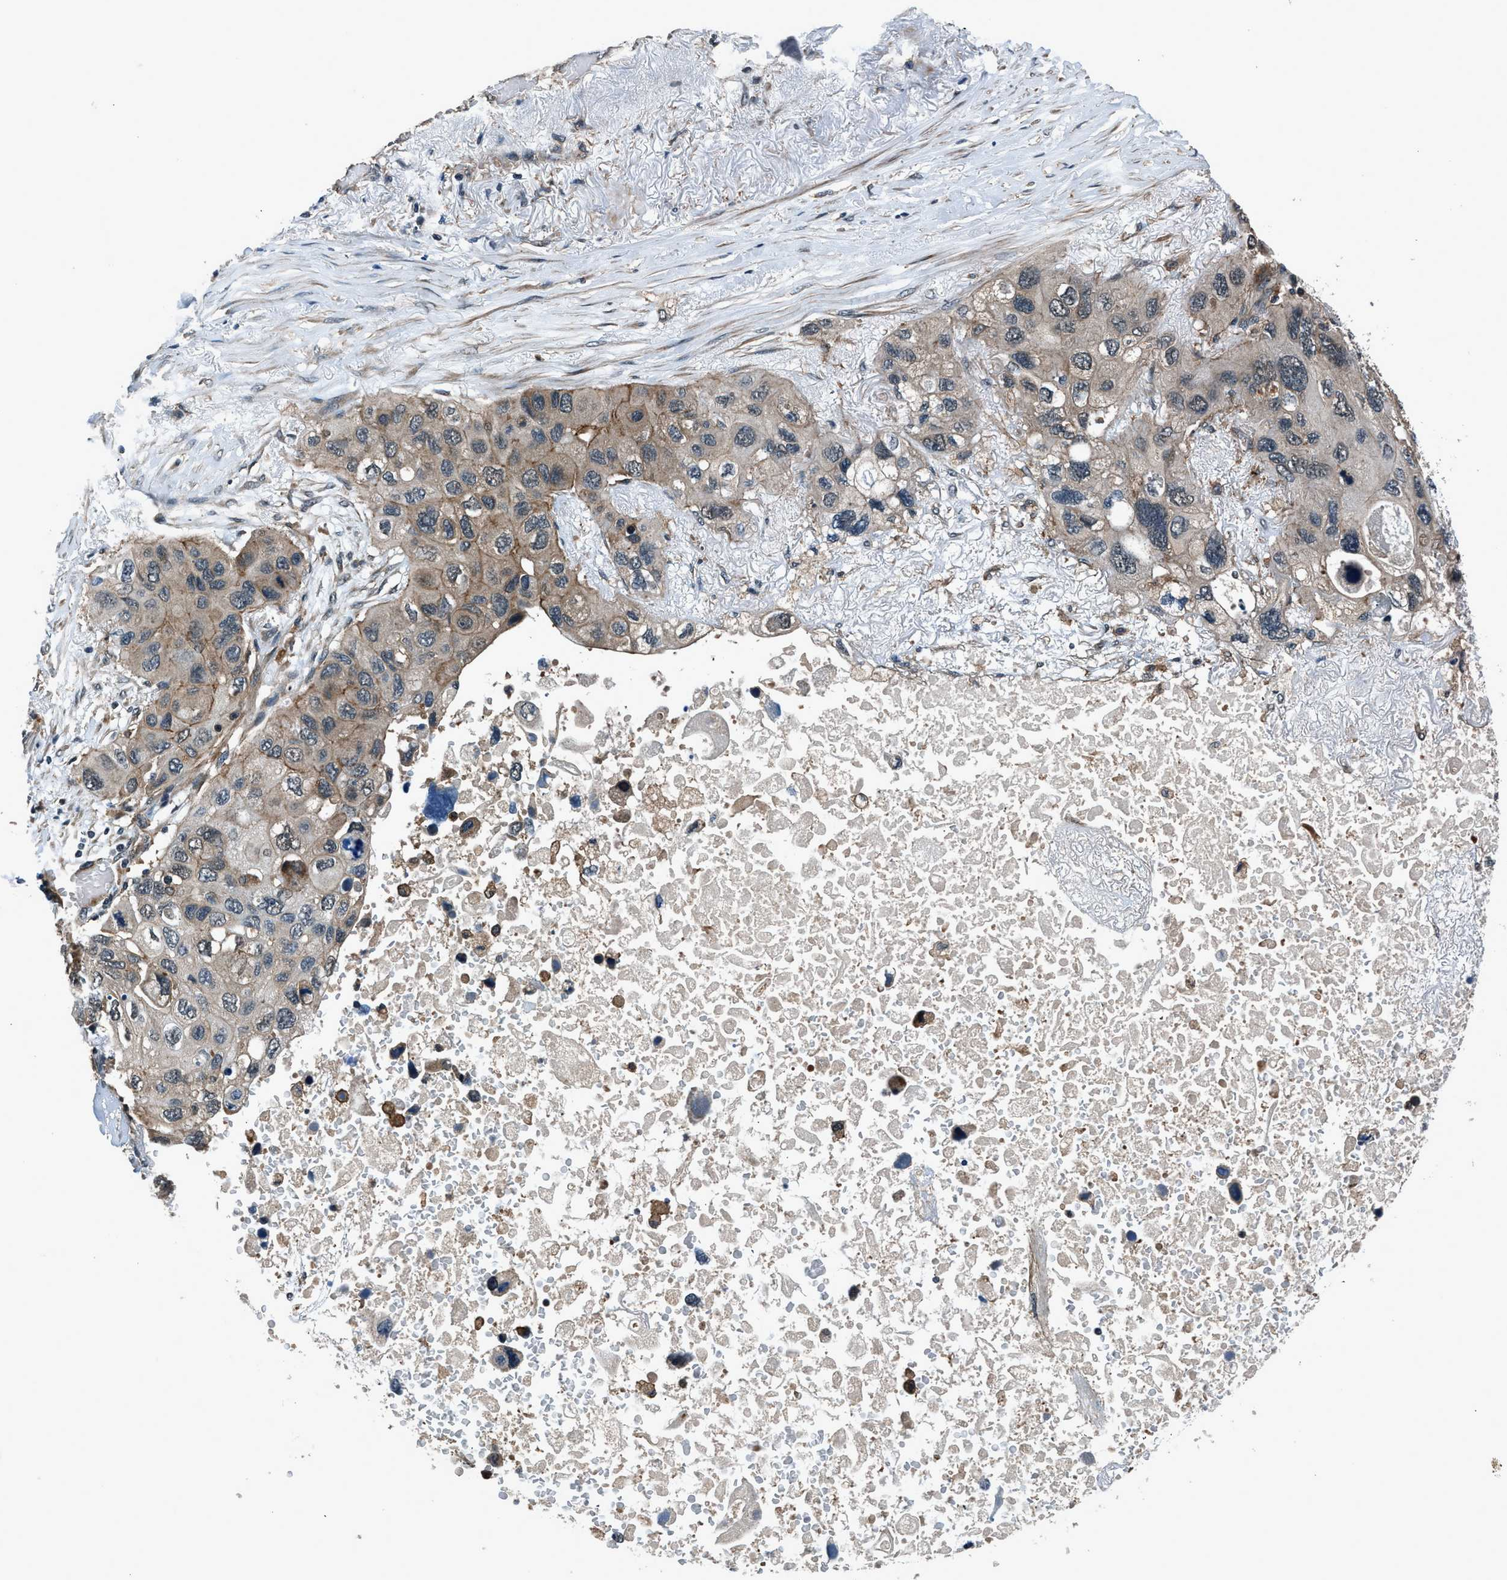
{"staining": {"intensity": "weak", "quantity": "25%-75%", "location": "cytoplasmic/membranous"}, "tissue": "lung cancer", "cell_type": "Tumor cells", "image_type": "cancer", "snomed": [{"axis": "morphology", "description": "Squamous cell carcinoma, NOS"}, {"axis": "topography", "description": "Lung"}], "caption": "DAB immunohistochemical staining of lung cancer shows weak cytoplasmic/membranous protein staining in about 25%-75% of tumor cells.", "gene": "ARHGEF11", "patient": {"sex": "female", "age": 73}}